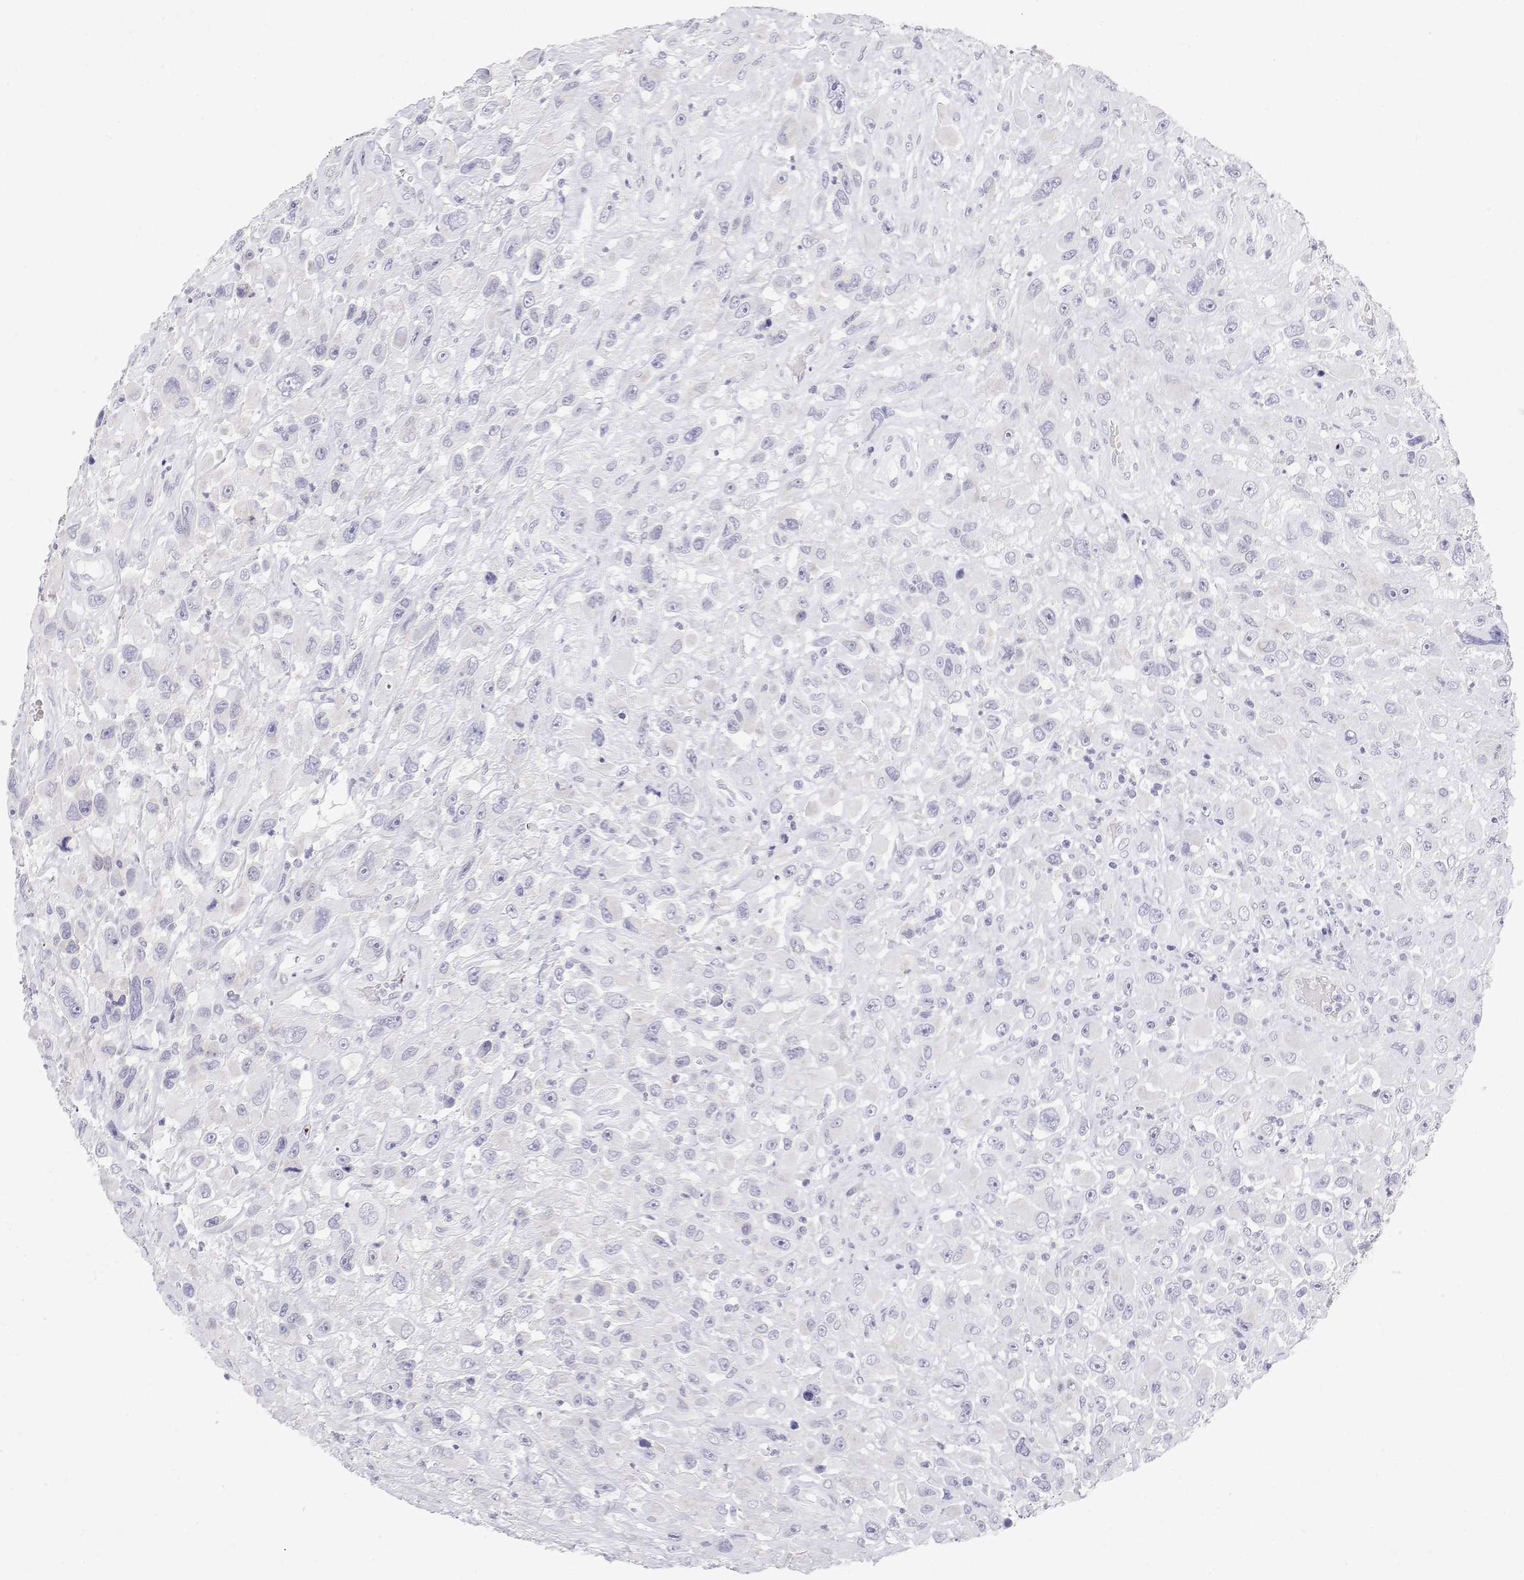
{"staining": {"intensity": "negative", "quantity": "none", "location": "none"}, "tissue": "urothelial cancer", "cell_type": "Tumor cells", "image_type": "cancer", "snomed": [{"axis": "morphology", "description": "Urothelial carcinoma, High grade"}, {"axis": "topography", "description": "Urinary bladder"}], "caption": "Immunohistochemical staining of urothelial cancer displays no significant staining in tumor cells.", "gene": "MISP", "patient": {"sex": "male", "age": 53}}